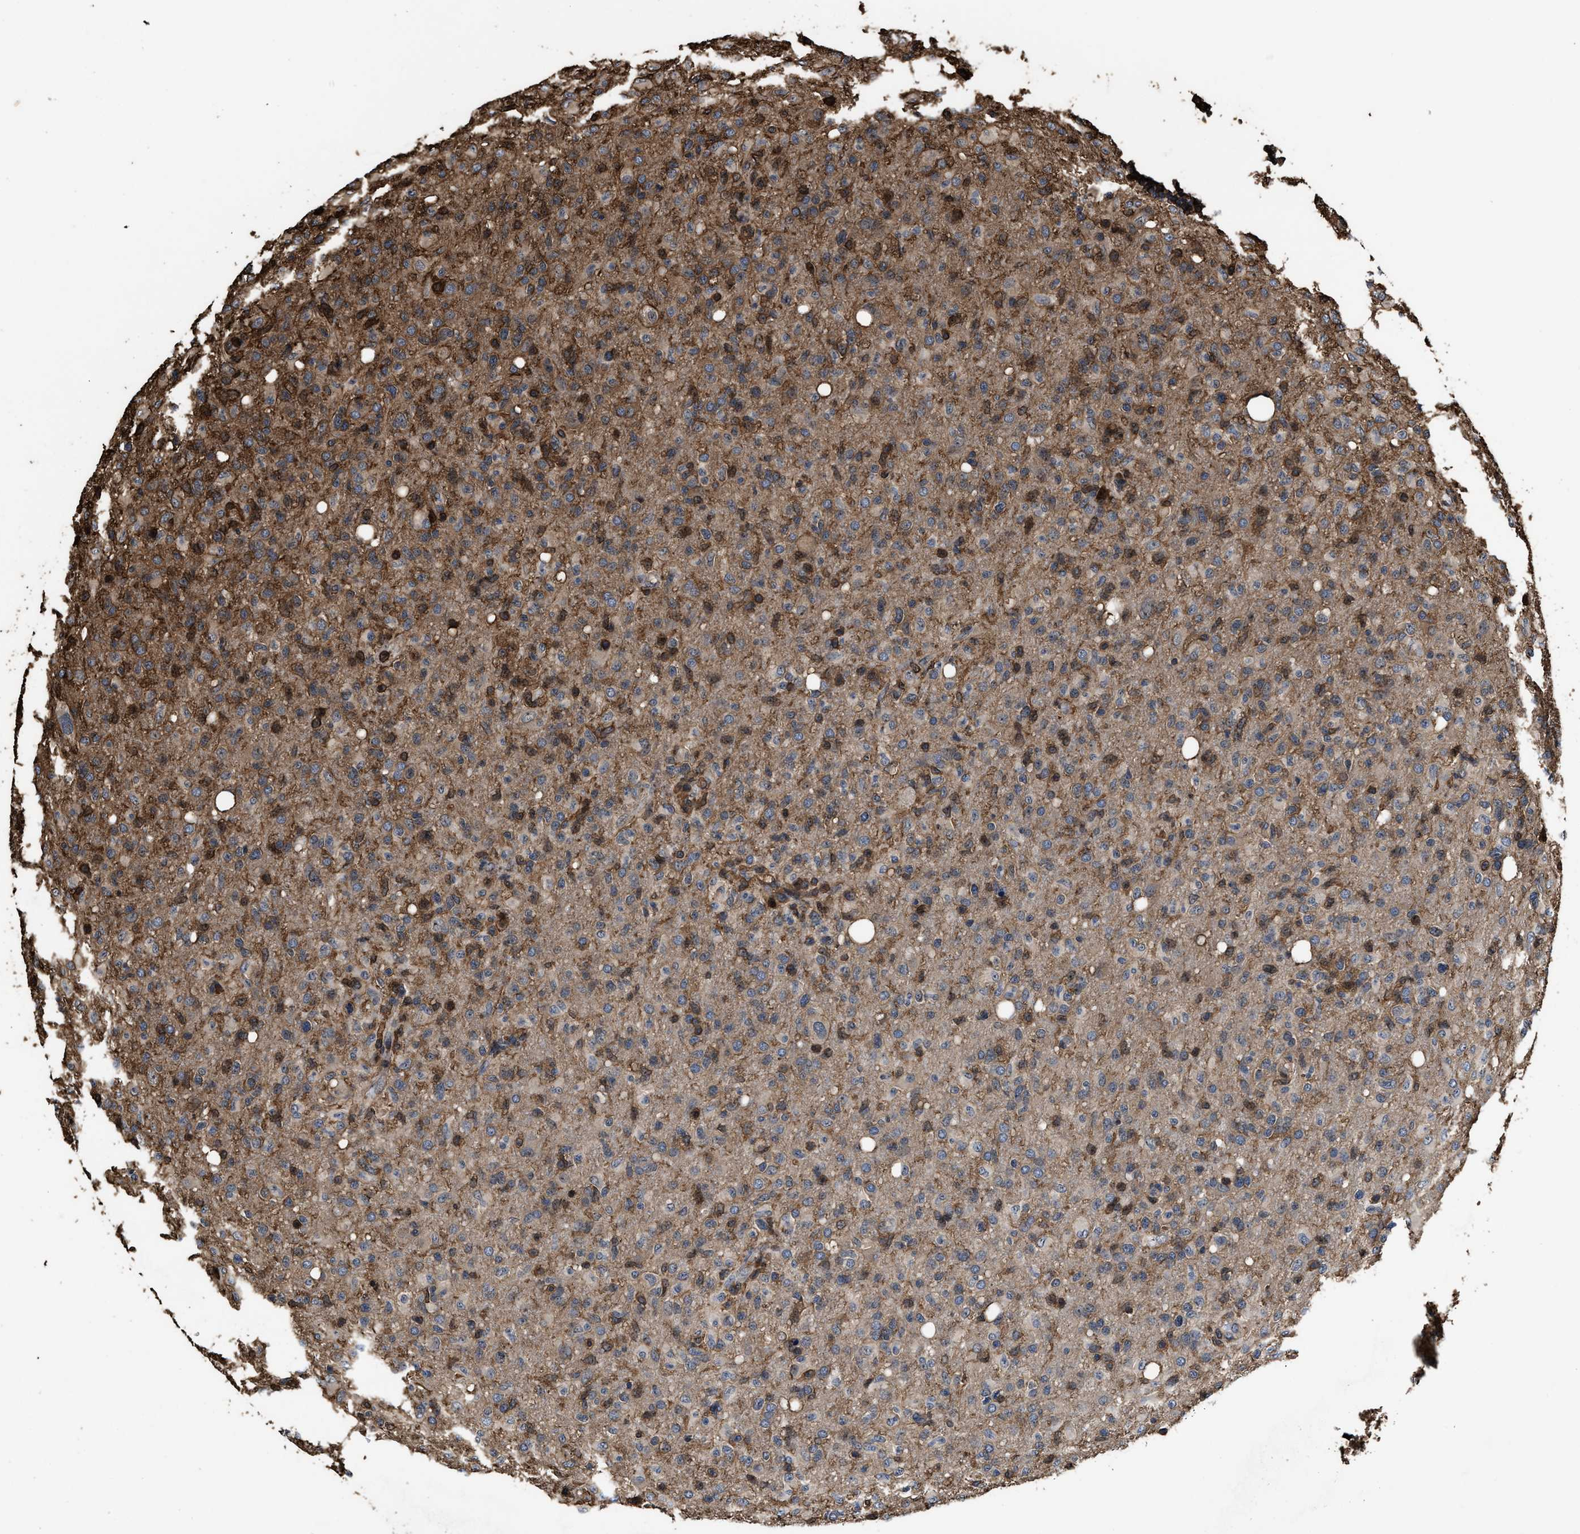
{"staining": {"intensity": "moderate", "quantity": ">75%", "location": "cytoplasmic/membranous"}, "tissue": "glioma", "cell_type": "Tumor cells", "image_type": "cancer", "snomed": [{"axis": "morphology", "description": "Glioma, malignant, High grade"}, {"axis": "topography", "description": "Brain"}], "caption": "High-magnification brightfield microscopy of glioma stained with DAB (3,3'-diaminobenzidine) (brown) and counterstained with hematoxylin (blue). tumor cells exhibit moderate cytoplasmic/membranous expression is seen in approximately>75% of cells. The staining was performed using DAB to visualize the protein expression in brown, while the nuclei were stained in blue with hematoxylin (Magnification: 20x).", "gene": "KBTBD2", "patient": {"sex": "female", "age": 57}}